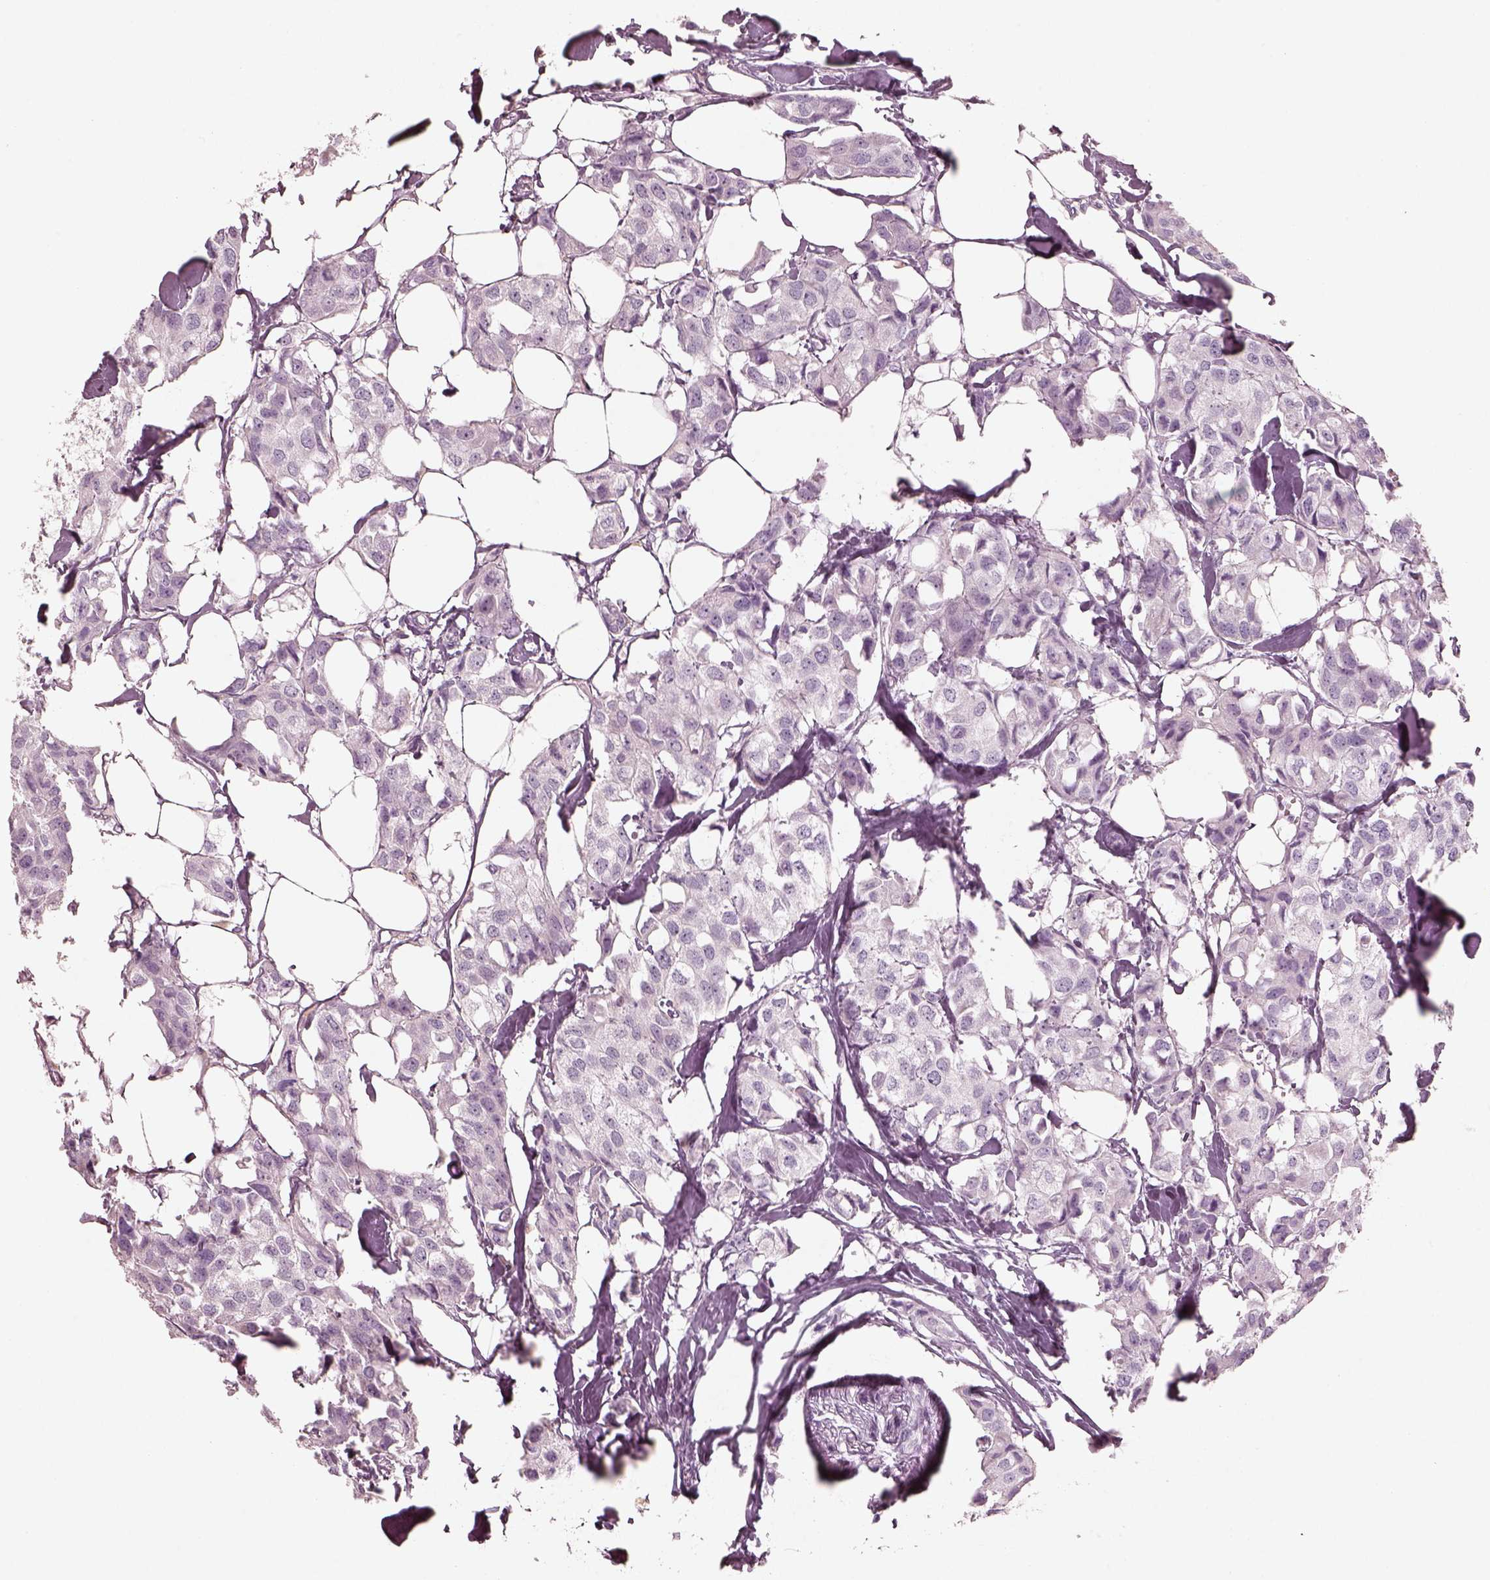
{"staining": {"intensity": "negative", "quantity": "none", "location": "none"}, "tissue": "breast cancer", "cell_type": "Tumor cells", "image_type": "cancer", "snomed": [{"axis": "morphology", "description": "Duct carcinoma"}, {"axis": "topography", "description": "Breast"}], "caption": "There is no significant staining in tumor cells of breast cancer (infiltrating ductal carcinoma). Nuclei are stained in blue.", "gene": "RSPH9", "patient": {"sex": "female", "age": 80}}